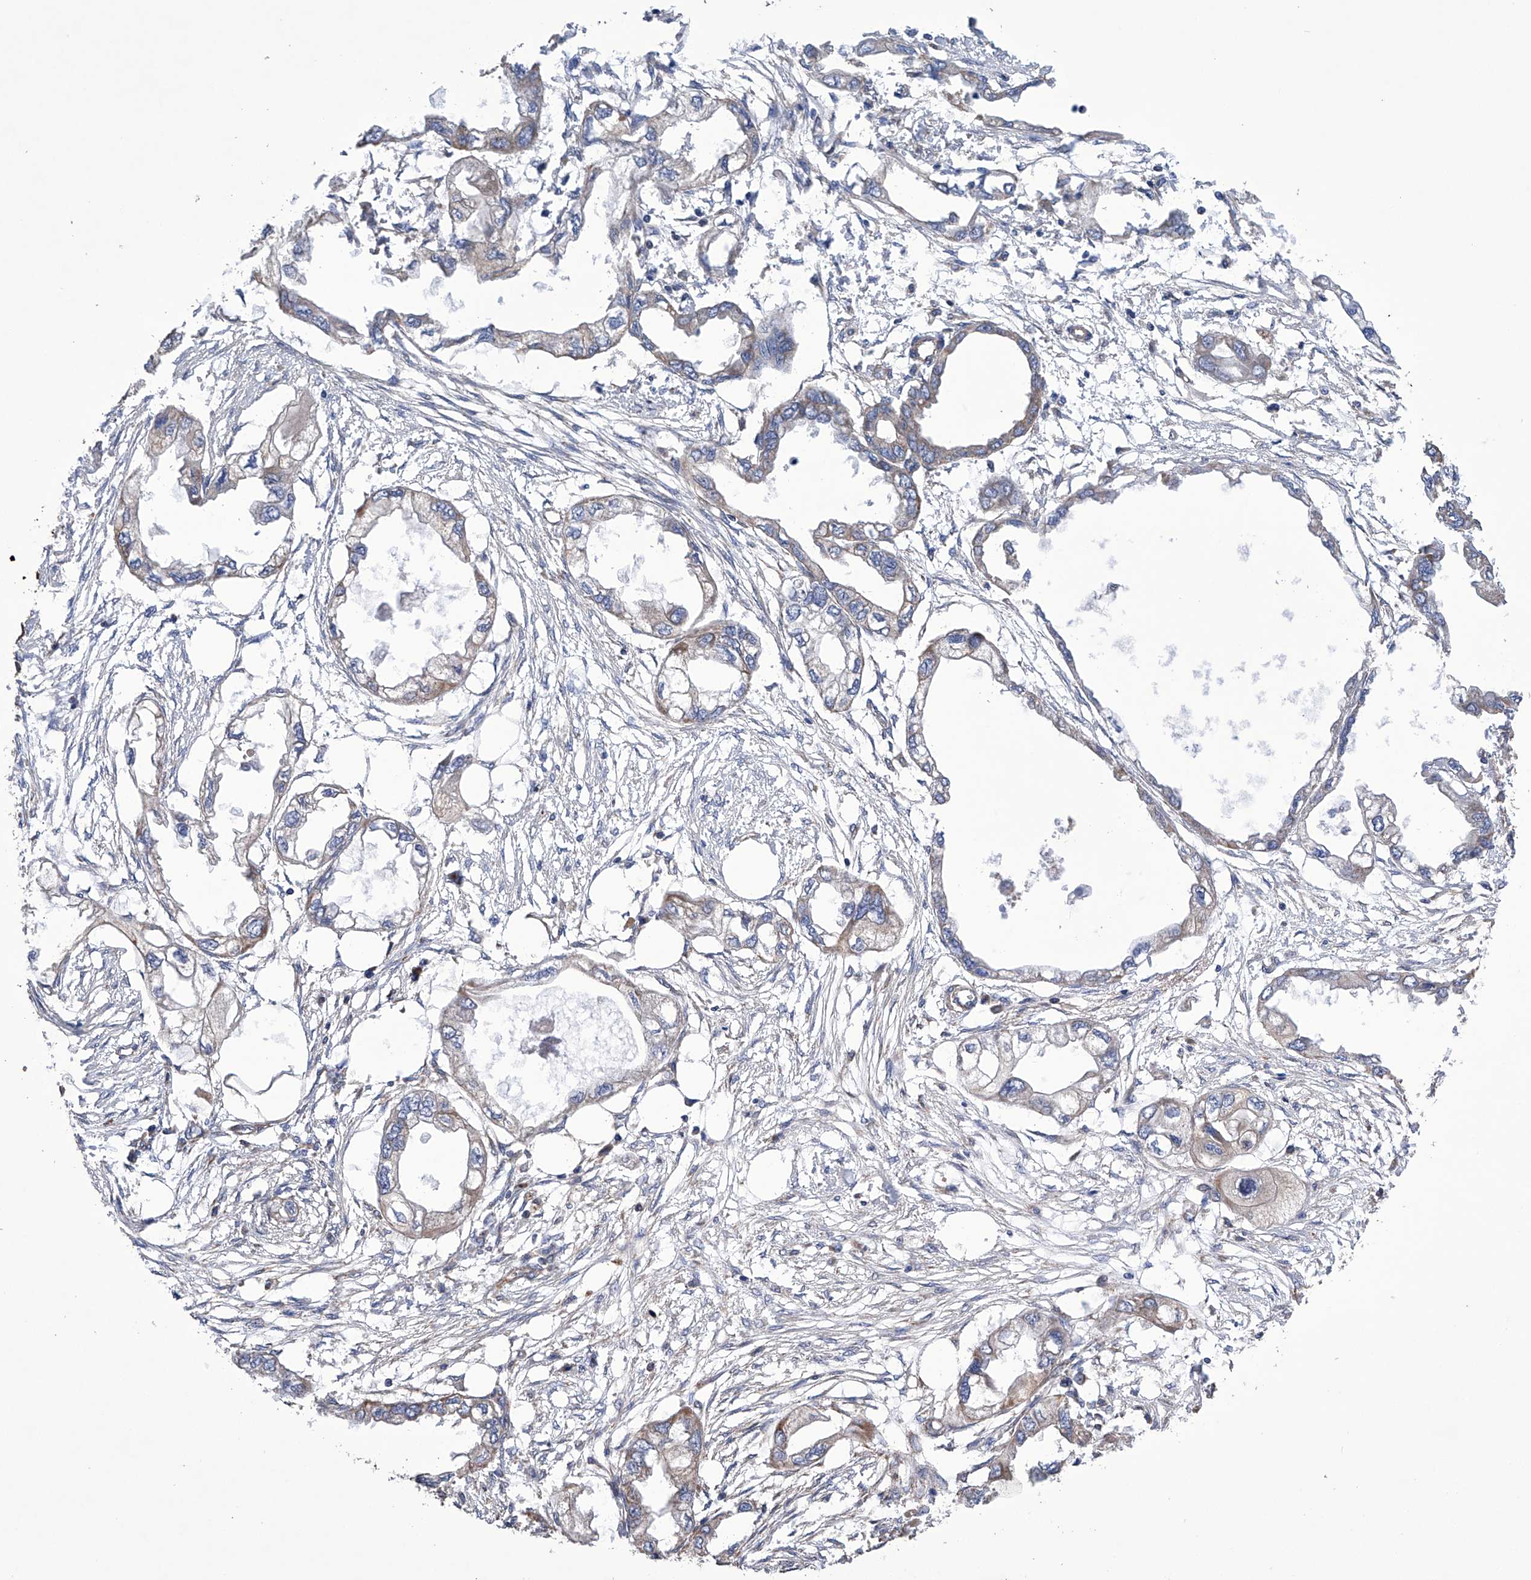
{"staining": {"intensity": "moderate", "quantity": "<25%", "location": "cytoplasmic/membranous"}, "tissue": "endometrial cancer", "cell_type": "Tumor cells", "image_type": "cancer", "snomed": [{"axis": "morphology", "description": "Adenocarcinoma, NOS"}, {"axis": "morphology", "description": "Adenocarcinoma, metastatic, NOS"}, {"axis": "topography", "description": "Adipose tissue"}, {"axis": "topography", "description": "Endometrium"}], "caption": "Immunohistochemistry (IHC) of endometrial cancer displays low levels of moderate cytoplasmic/membranous staining in approximately <25% of tumor cells. (DAB IHC with brightfield microscopy, high magnification).", "gene": "EFCAB2", "patient": {"sex": "female", "age": 67}}